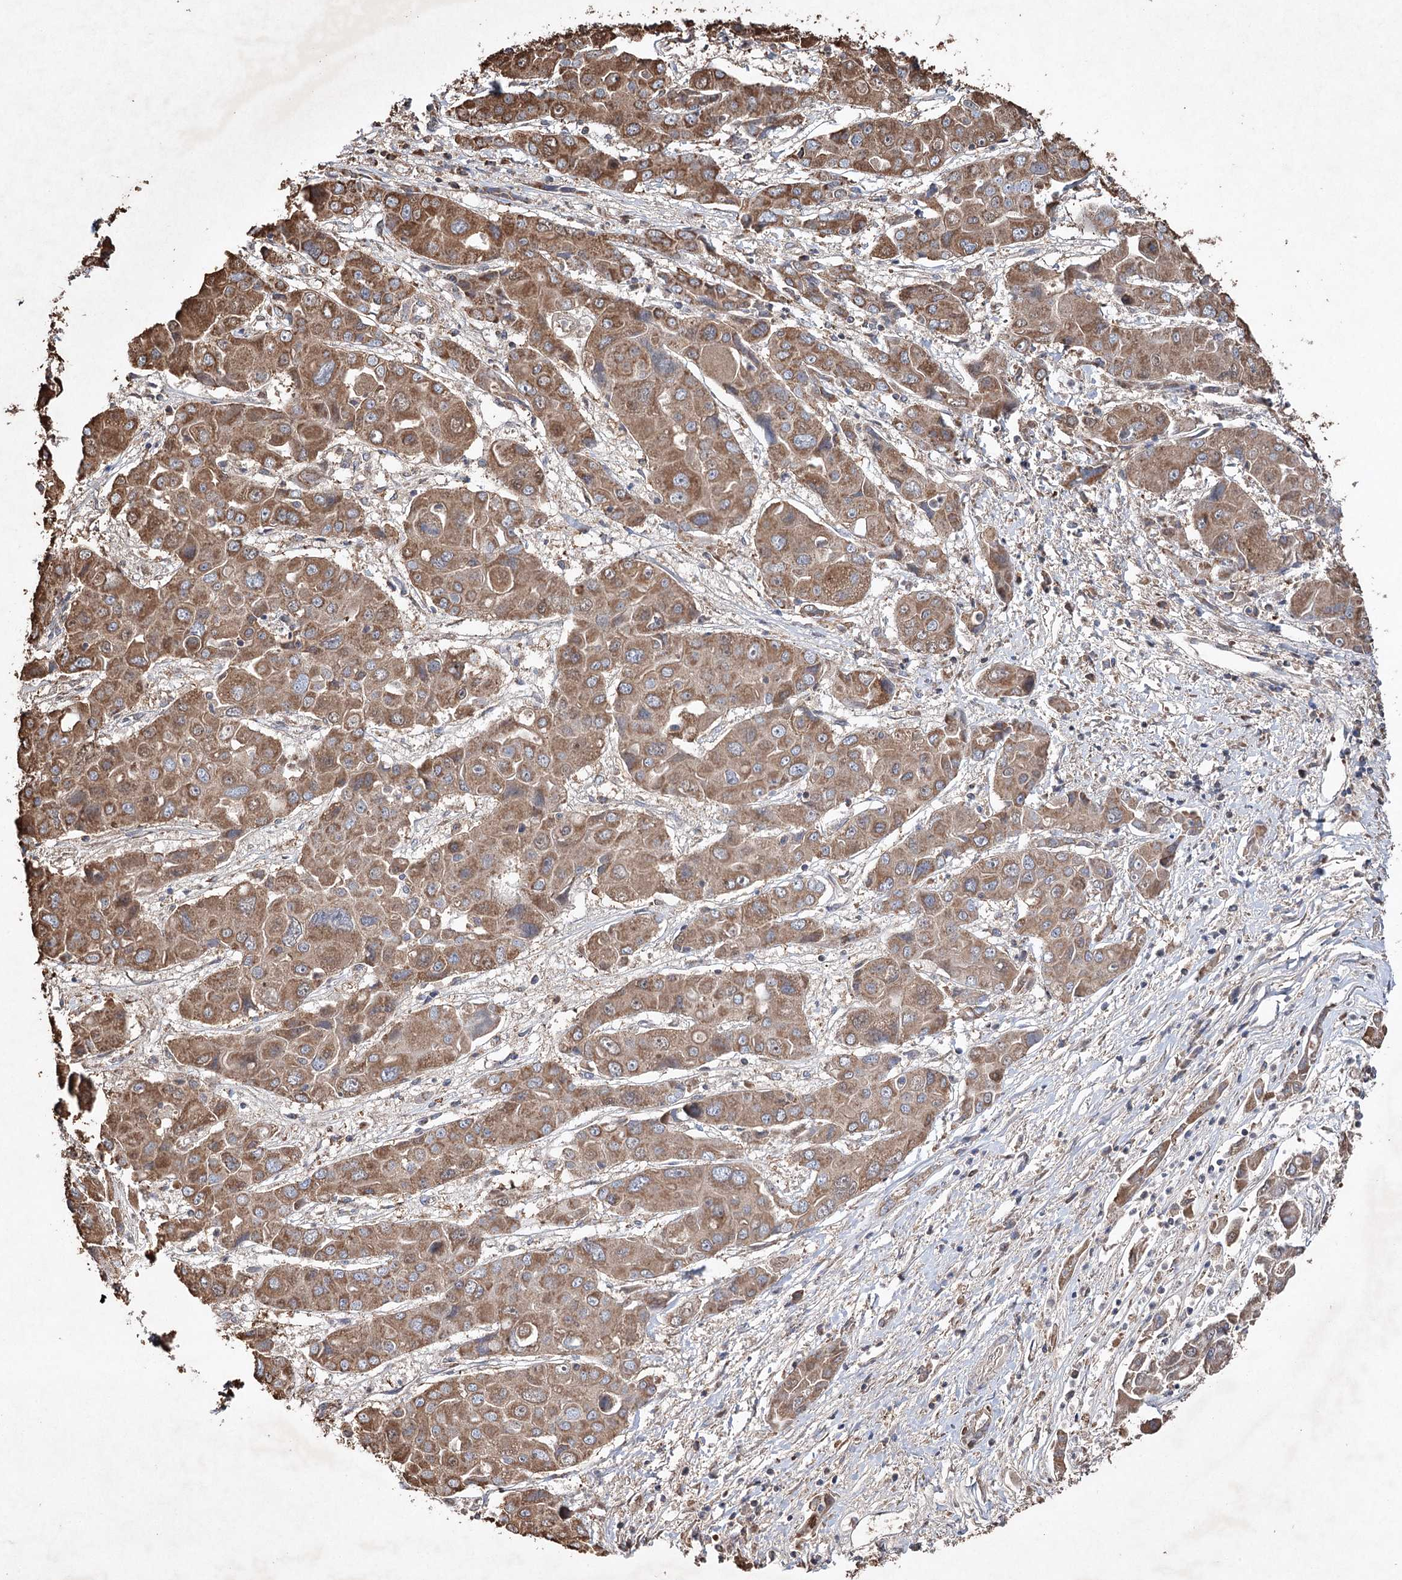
{"staining": {"intensity": "moderate", "quantity": ">75%", "location": "cytoplasmic/membranous"}, "tissue": "liver cancer", "cell_type": "Tumor cells", "image_type": "cancer", "snomed": [{"axis": "morphology", "description": "Cholangiocarcinoma"}, {"axis": "topography", "description": "Liver"}], "caption": "Tumor cells show medium levels of moderate cytoplasmic/membranous staining in about >75% of cells in cholangiocarcinoma (liver).", "gene": "PIK3CB", "patient": {"sex": "male", "age": 67}}